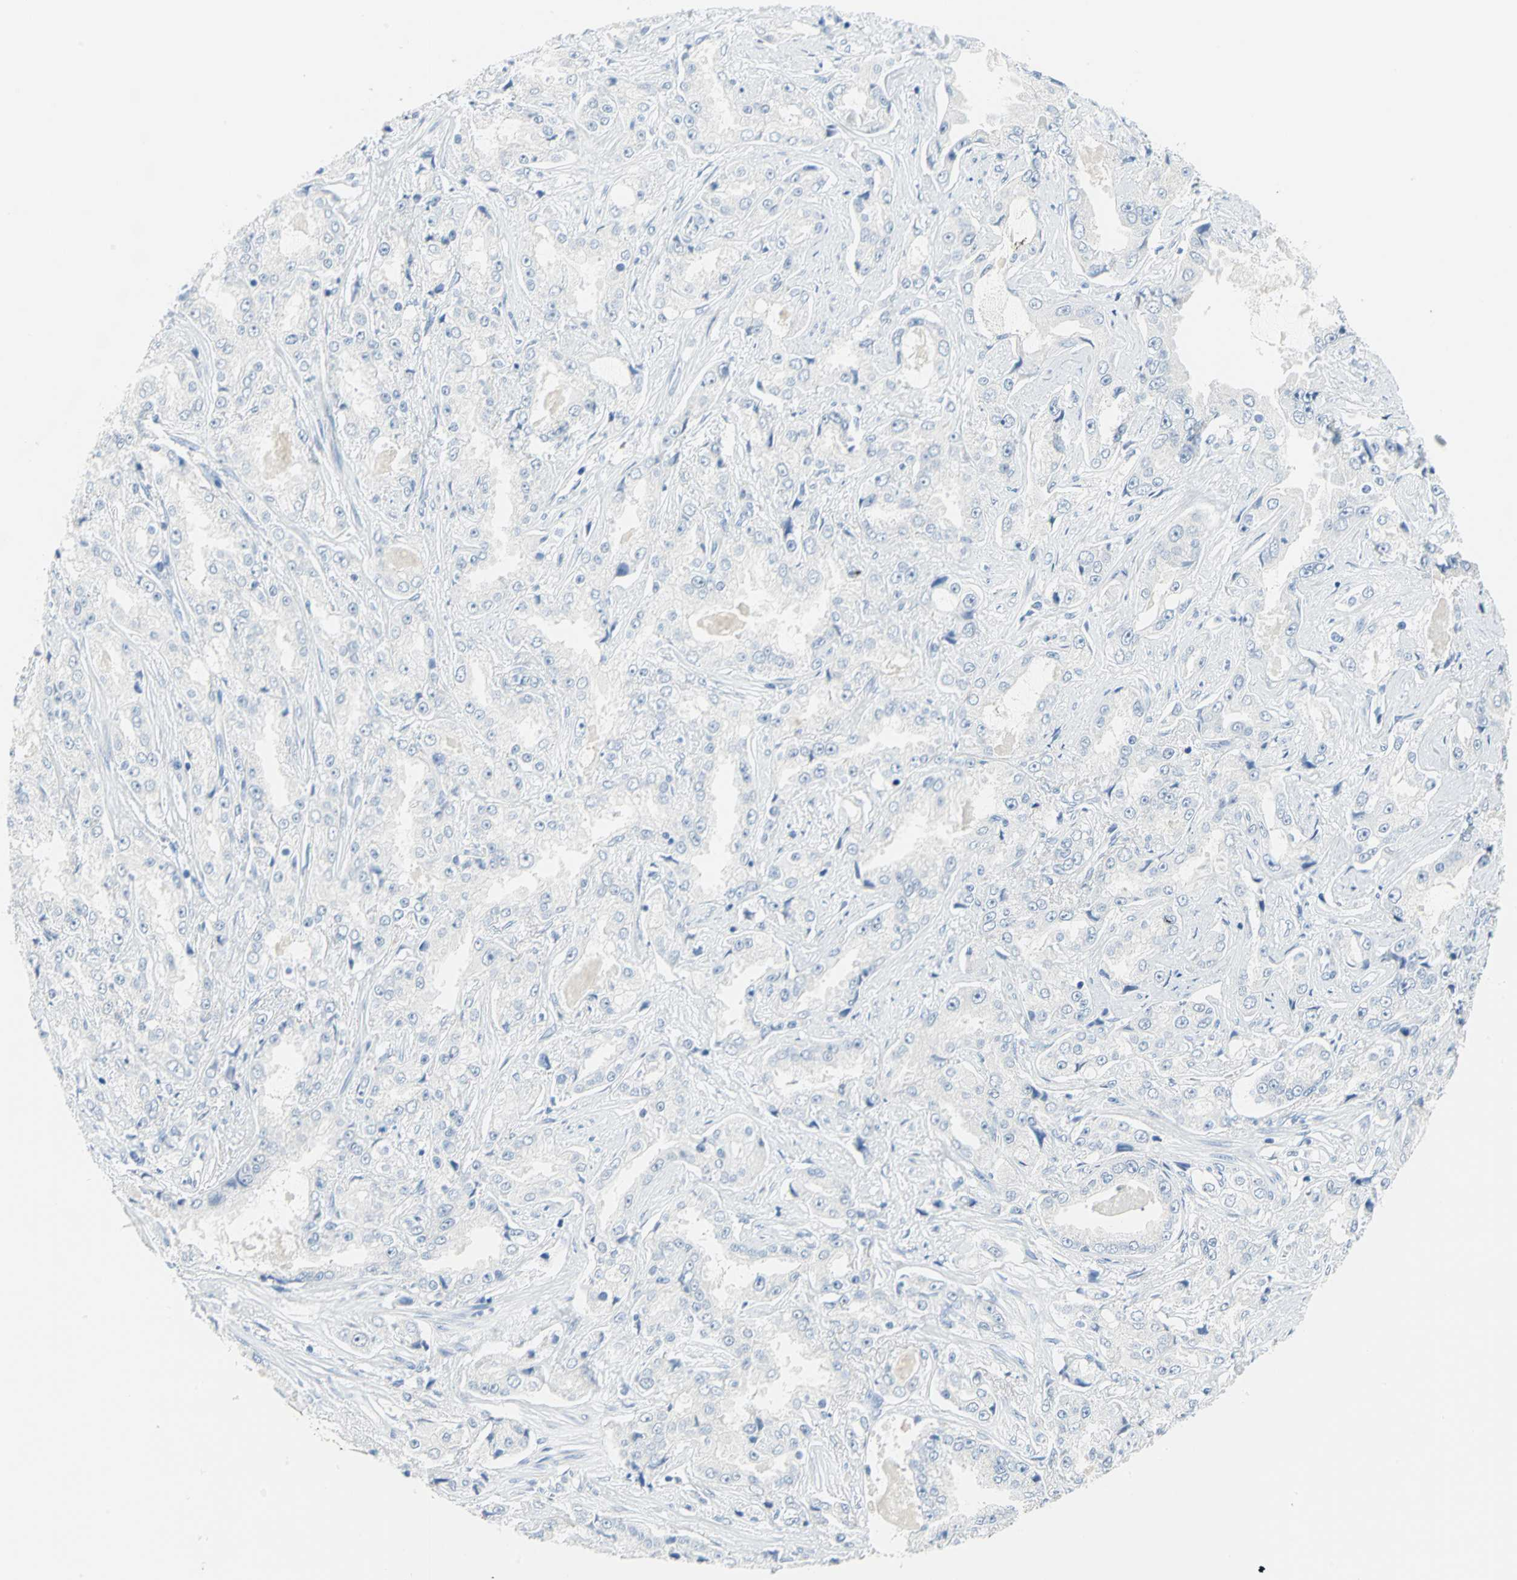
{"staining": {"intensity": "negative", "quantity": "none", "location": "none"}, "tissue": "prostate cancer", "cell_type": "Tumor cells", "image_type": "cancer", "snomed": [{"axis": "morphology", "description": "Adenocarcinoma, High grade"}, {"axis": "topography", "description": "Prostate"}], "caption": "A high-resolution micrograph shows immunohistochemistry staining of prostate cancer, which demonstrates no significant expression in tumor cells.", "gene": "PKLR", "patient": {"sex": "male", "age": 73}}